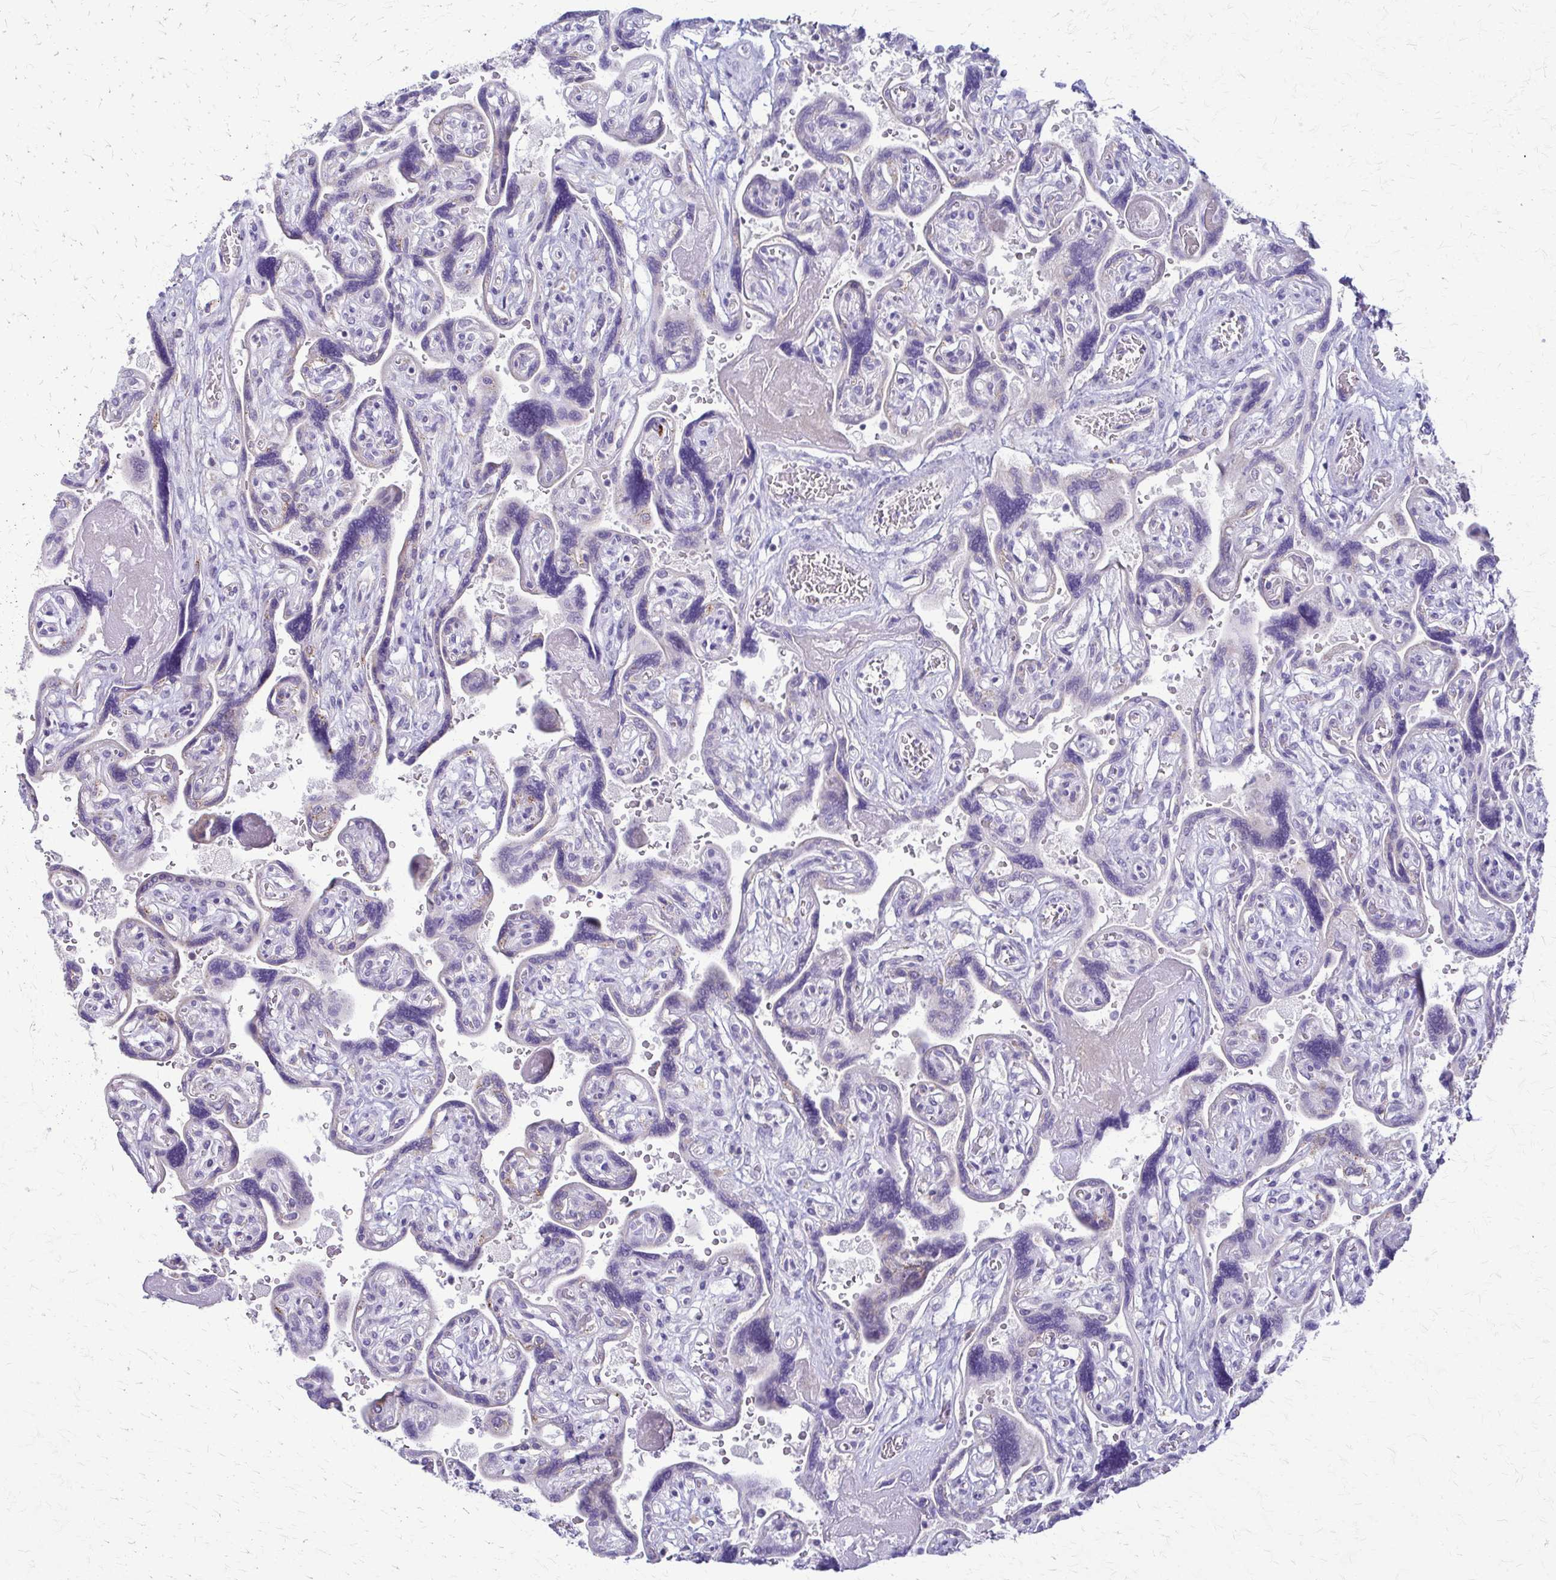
{"staining": {"intensity": "negative", "quantity": "none", "location": "none"}, "tissue": "placenta", "cell_type": "Decidual cells", "image_type": "normal", "snomed": [{"axis": "morphology", "description": "Normal tissue, NOS"}, {"axis": "topography", "description": "Placenta"}], "caption": "IHC photomicrograph of normal human placenta stained for a protein (brown), which demonstrates no positivity in decidual cells.", "gene": "SAMD13", "patient": {"sex": "female", "age": 32}}